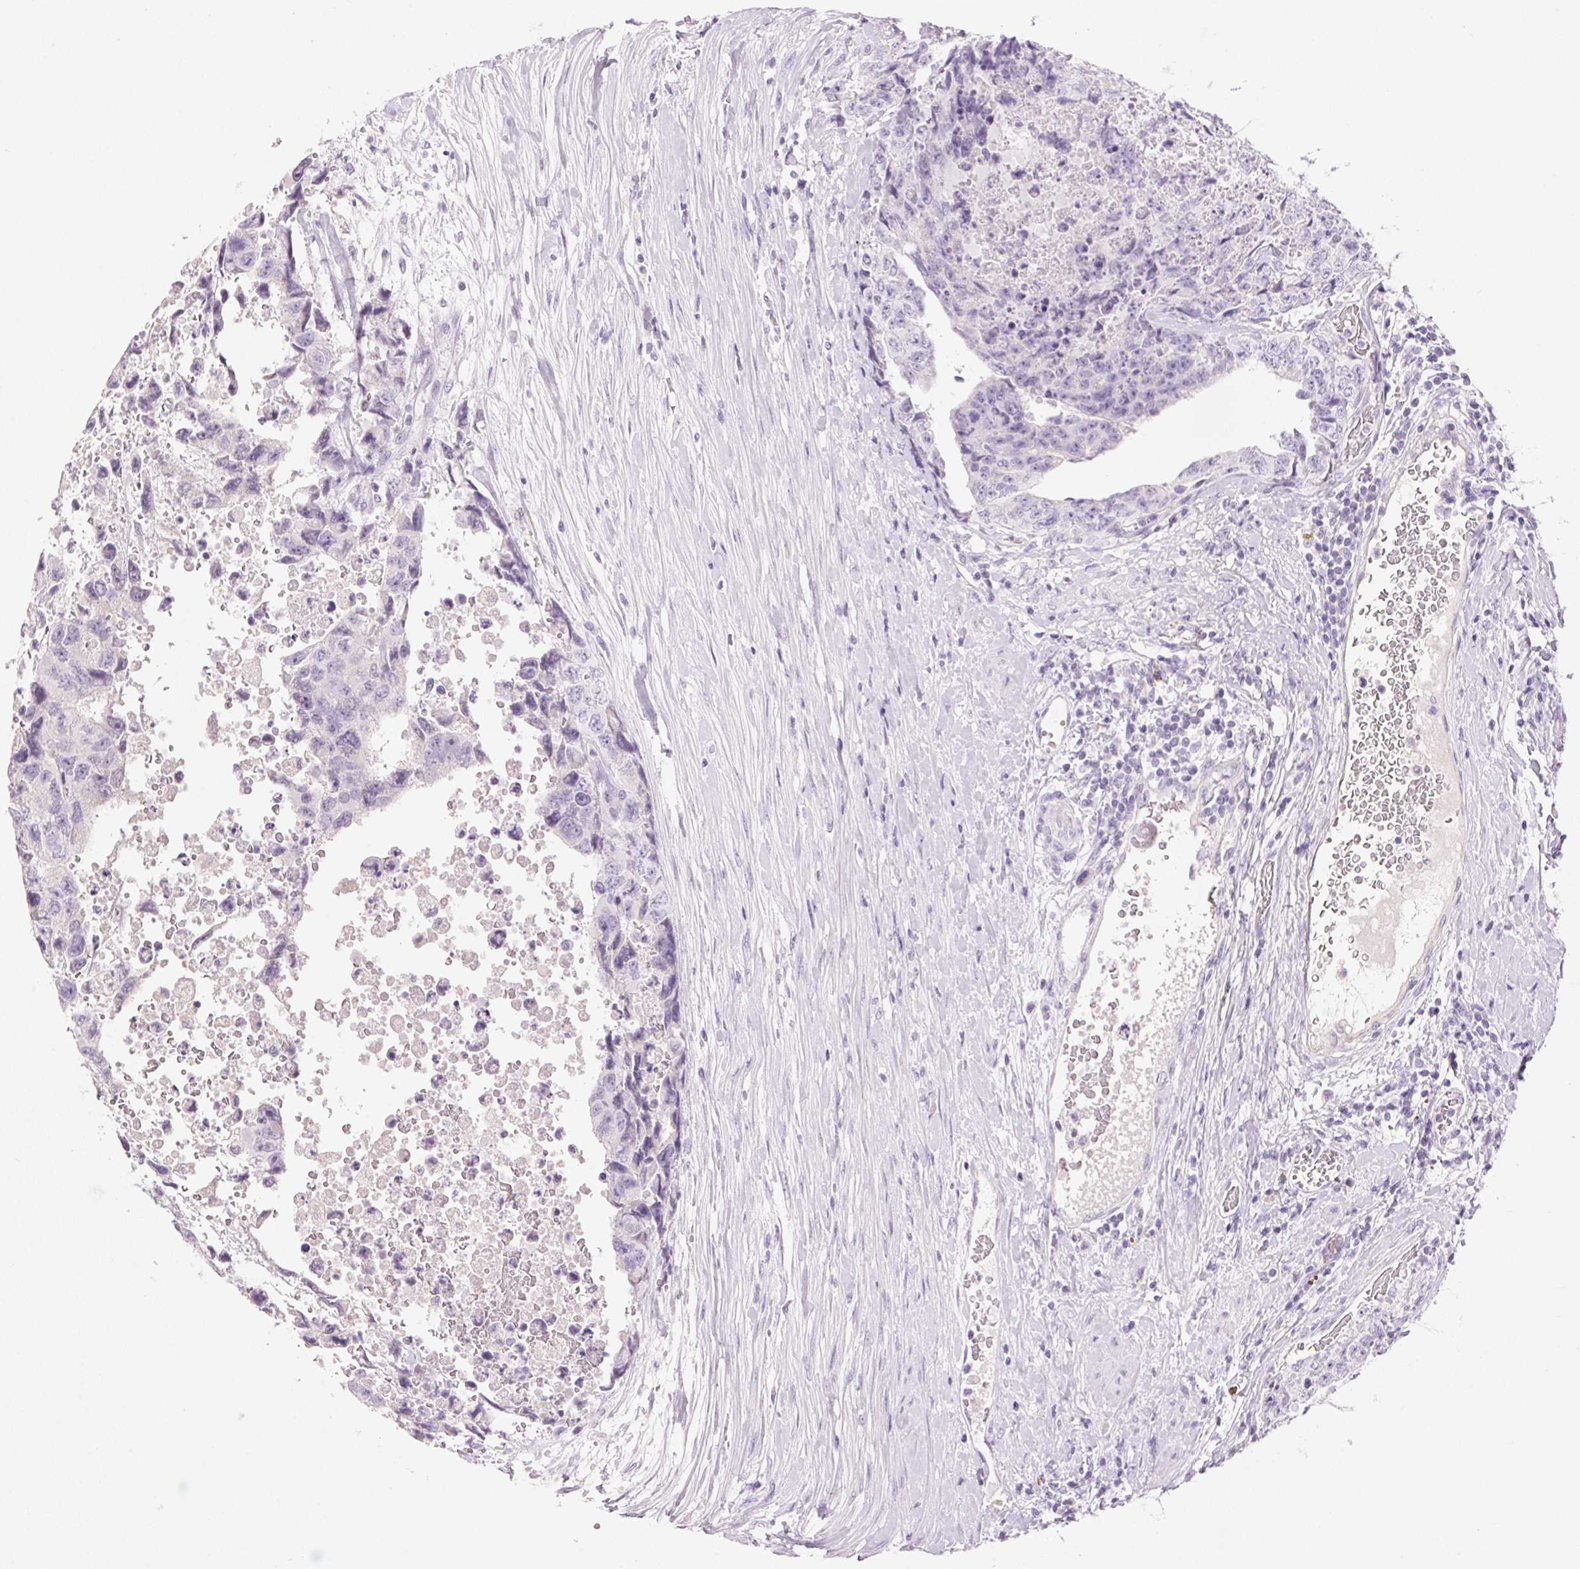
{"staining": {"intensity": "negative", "quantity": "none", "location": "none"}, "tissue": "testis cancer", "cell_type": "Tumor cells", "image_type": "cancer", "snomed": [{"axis": "morphology", "description": "Carcinoma, Embryonal, NOS"}, {"axis": "topography", "description": "Testis"}], "caption": "Tumor cells are negative for protein expression in human testis cancer.", "gene": "HSD17B2", "patient": {"sex": "male", "age": 24}}